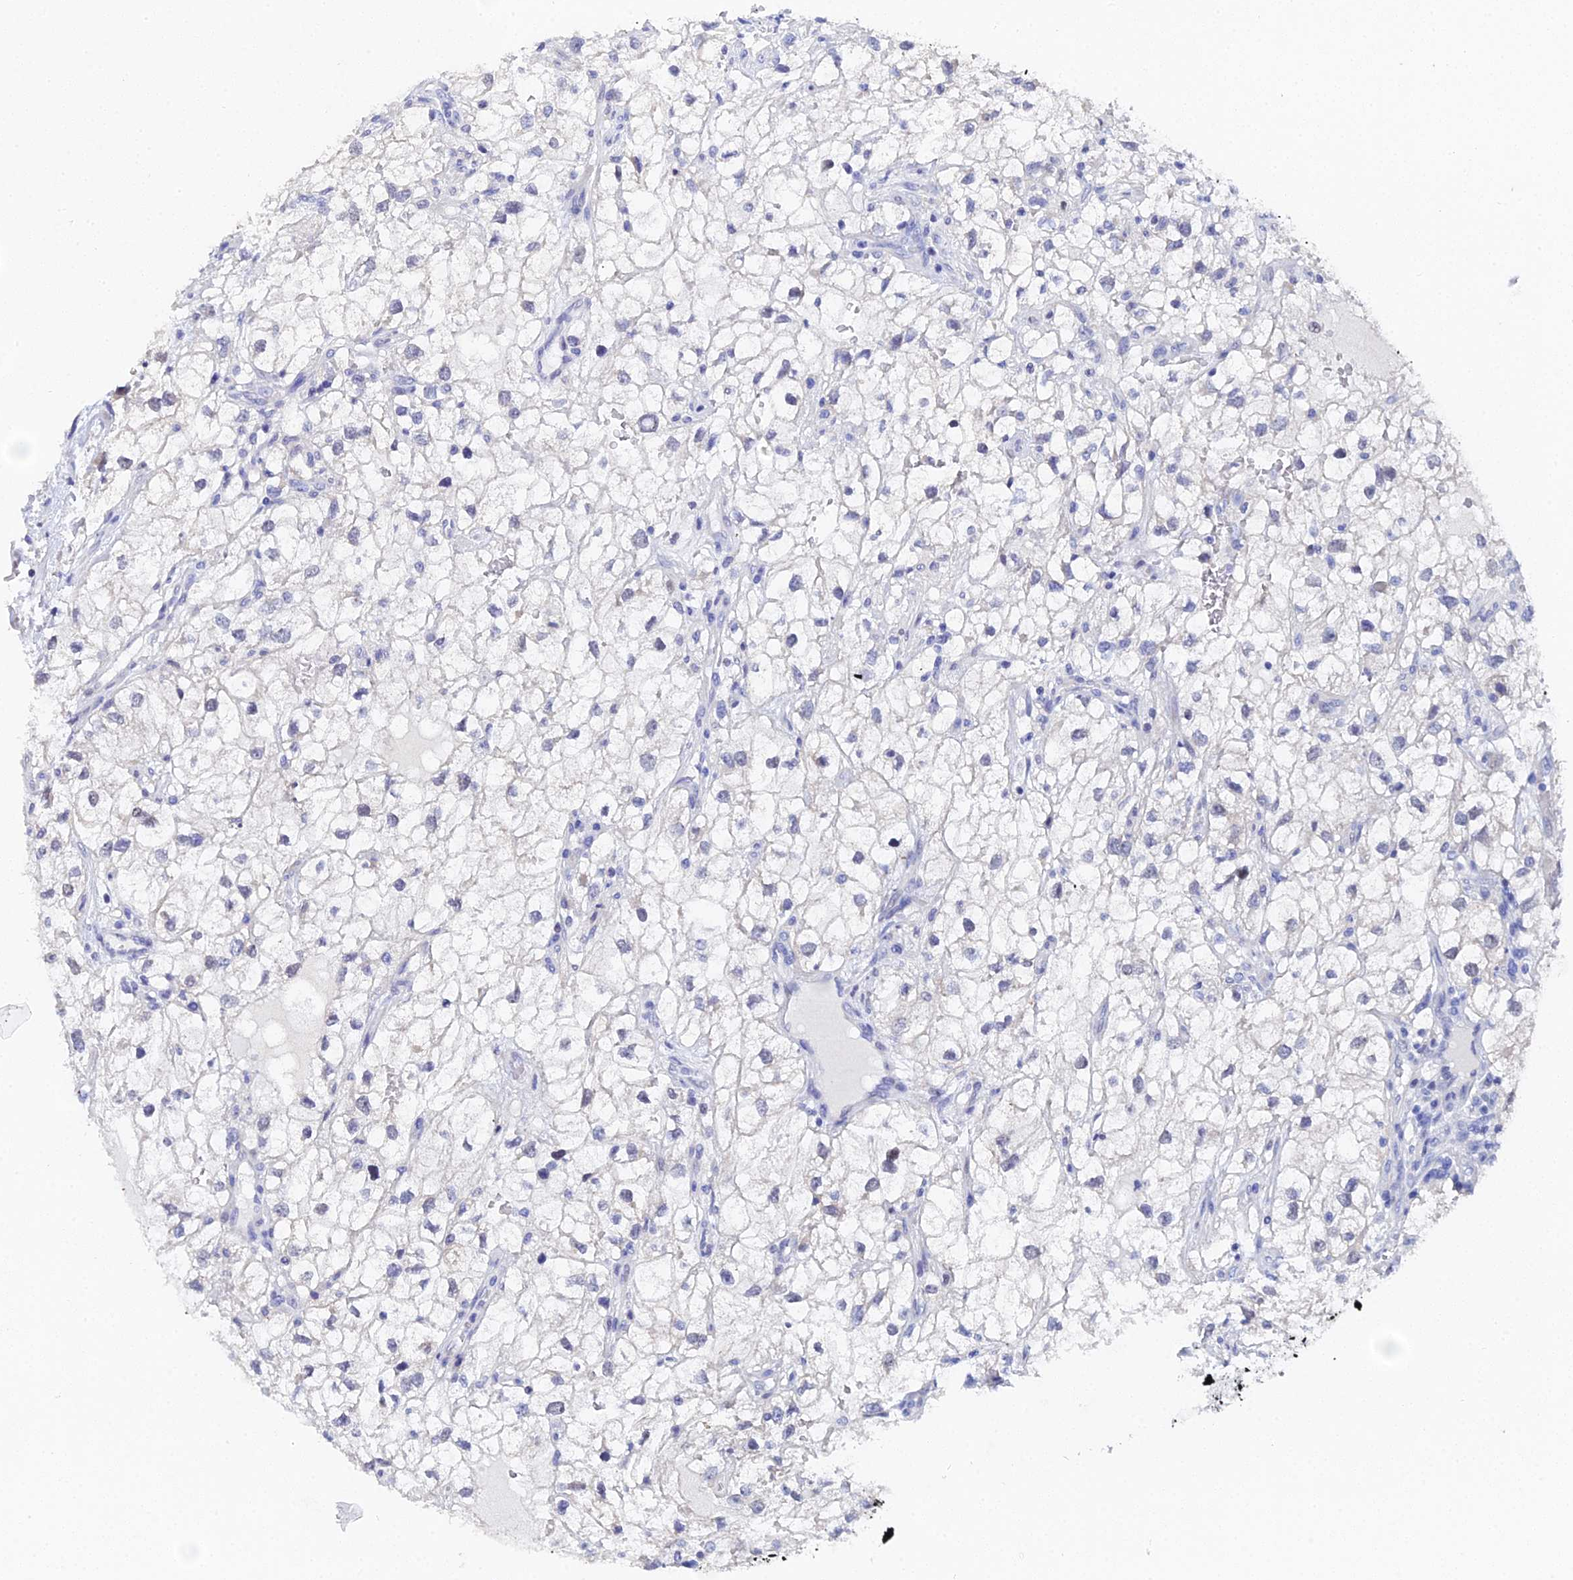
{"staining": {"intensity": "negative", "quantity": "none", "location": "none"}, "tissue": "renal cancer", "cell_type": "Tumor cells", "image_type": "cancer", "snomed": [{"axis": "morphology", "description": "Adenocarcinoma, NOS"}, {"axis": "topography", "description": "Kidney"}], "caption": "This micrograph is of adenocarcinoma (renal) stained with immunohistochemistry (IHC) to label a protein in brown with the nuclei are counter-stained blue. There is no staining in tumor cells.", "gene": "OCM", "patient": {"sex": "male", "age": 59}}